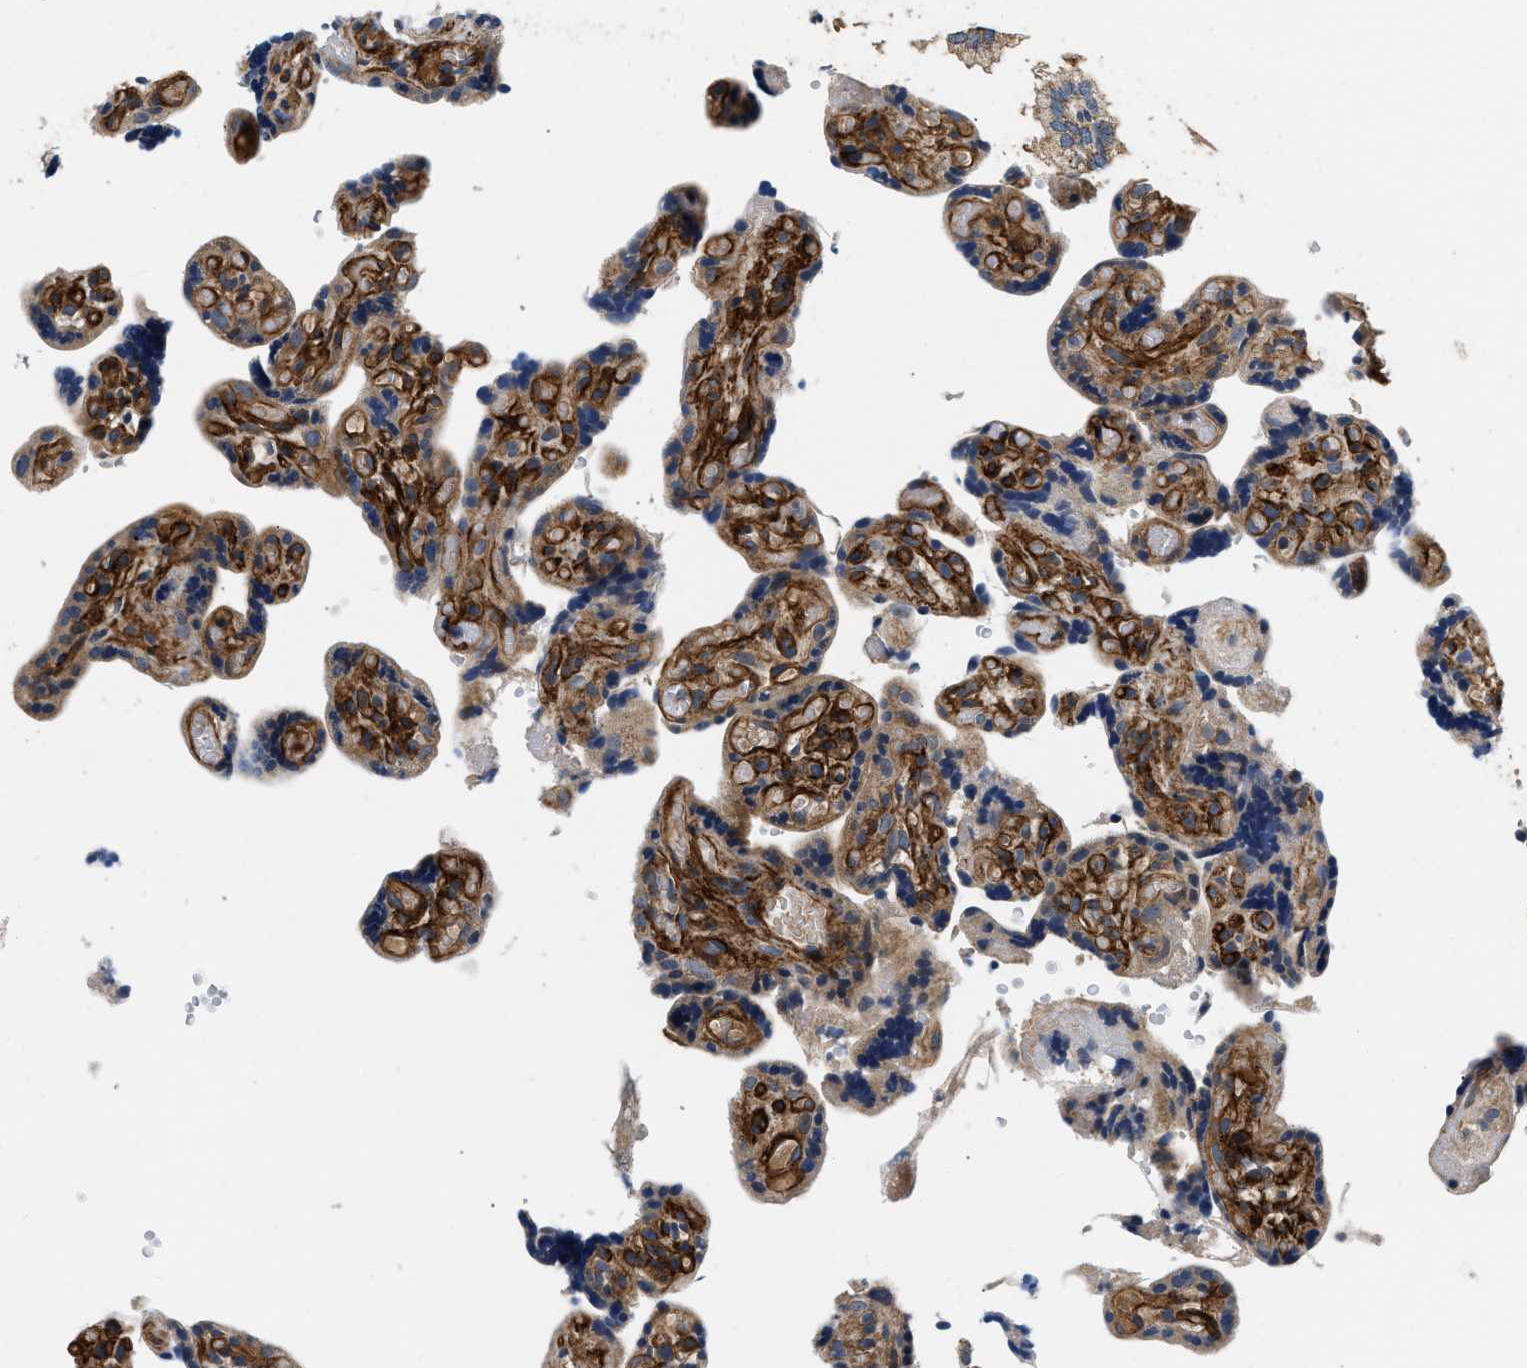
{"staining": {"intensity": "moderate", "quantity": ">75%", "location": "cytoplasmic/membranous"}, "tissue": "placenta", "cell_type": "Decidual cells", "image_type": "normal", "snomed": [{"axis": "morphology", "description": "Normal tissue, NOS"}, {"axis": "topography", "description": "Placenta"}], "caption": "Decidual cells exhibit moderate cytoplasmic/membranous staining in approximately >75% of cells in unremarkable placenta. (DAB IHC with brightfield microscopy, high magnification).", "gene": "NME6", "patient": {"sex": "female", "age": 30}}